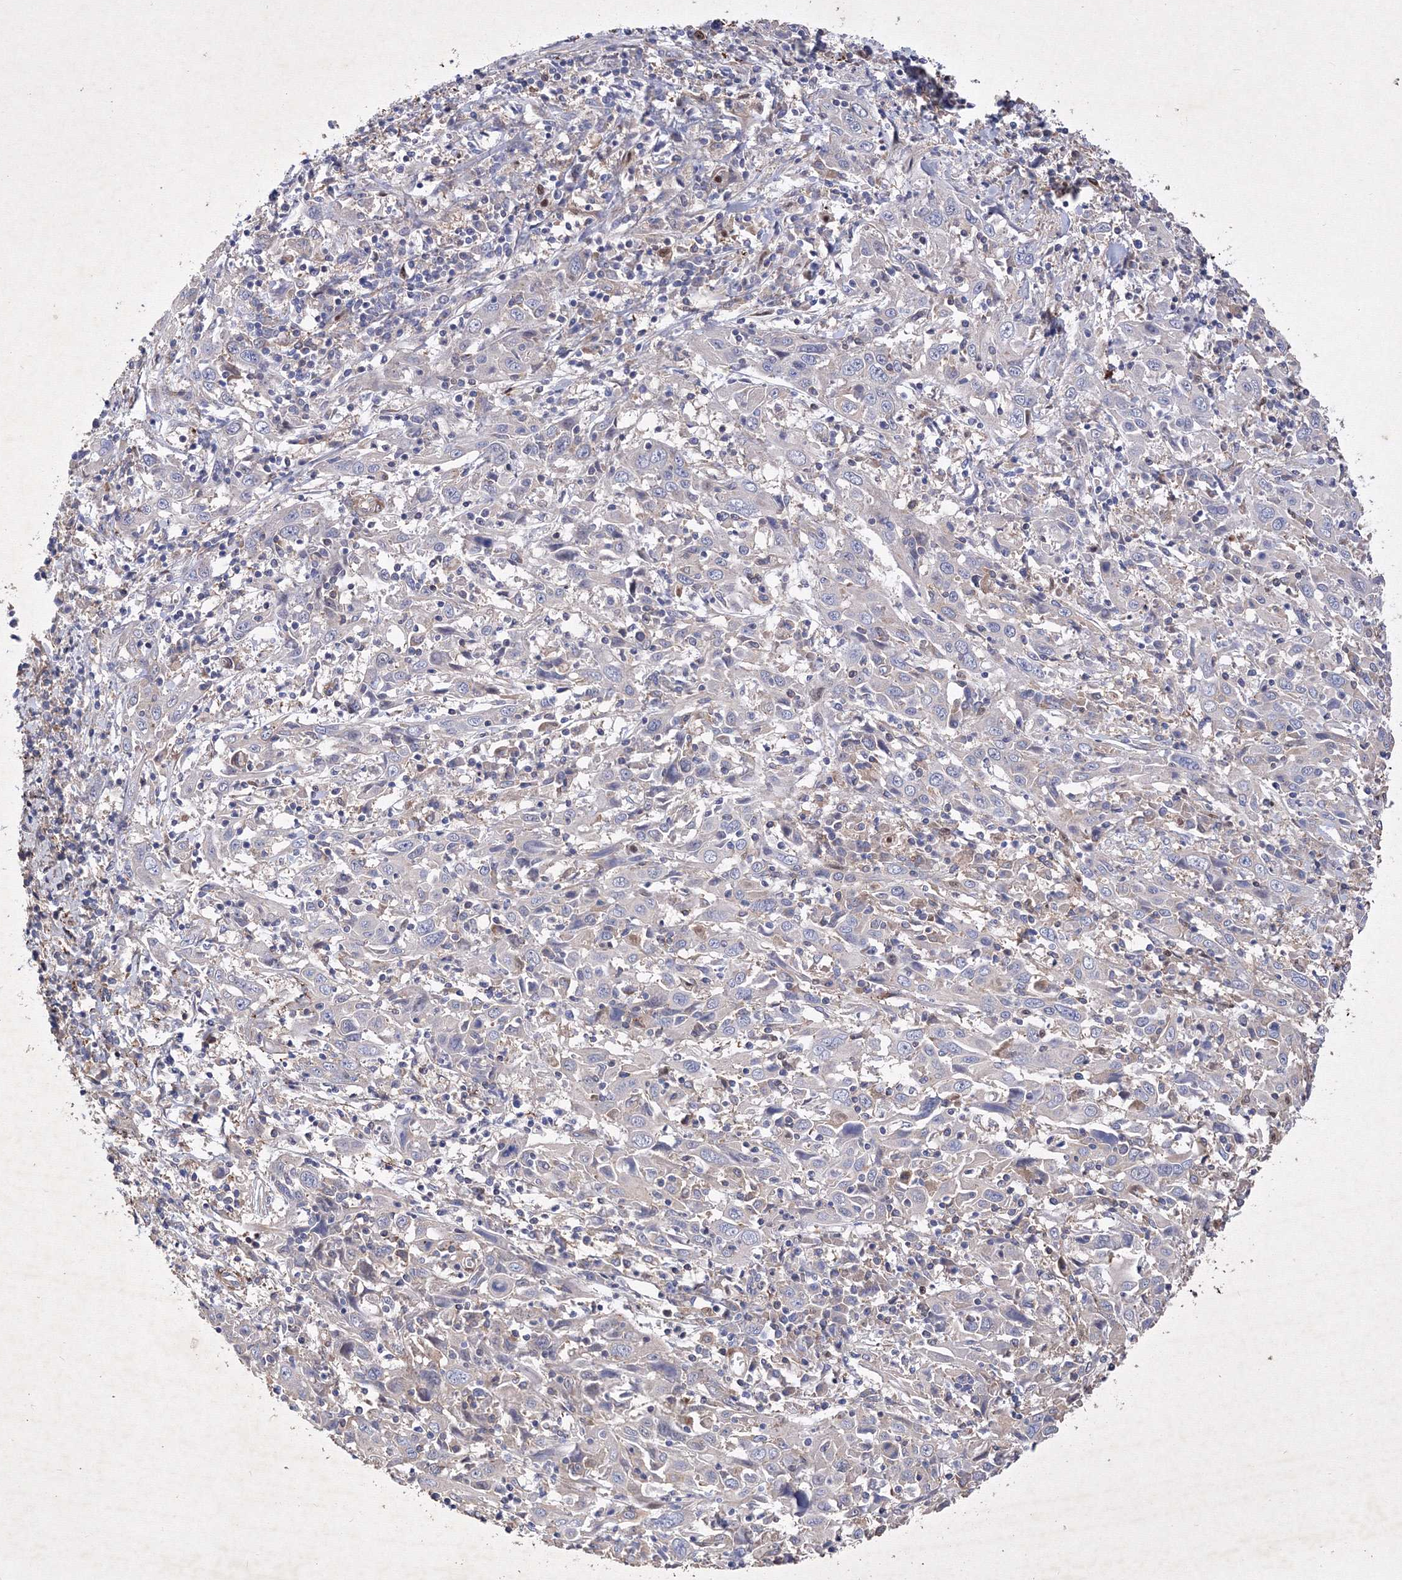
{"staining": {"intensity": "moderate", "quantity": "<25%", "location": "cytoplasmic/membranous"}, "tissue": "cervical cancer", "cell_type": "Tumor cells", "image_type": "cancer", "snomed": [{"axis": "morphology", "description": "Squamous cell carcinoma, NOS"}, {"axis": "topography", "description": "Cervix"}], "caption": "The photomicrograph reveals staining of cervical cancer (squamous cell carcinoma), revealing moderate cytoplasmic/membranous protein staining (brown color) within tumor cells.", "gene": "SNX18", "patient": {"sex": "female", "age": 46}}